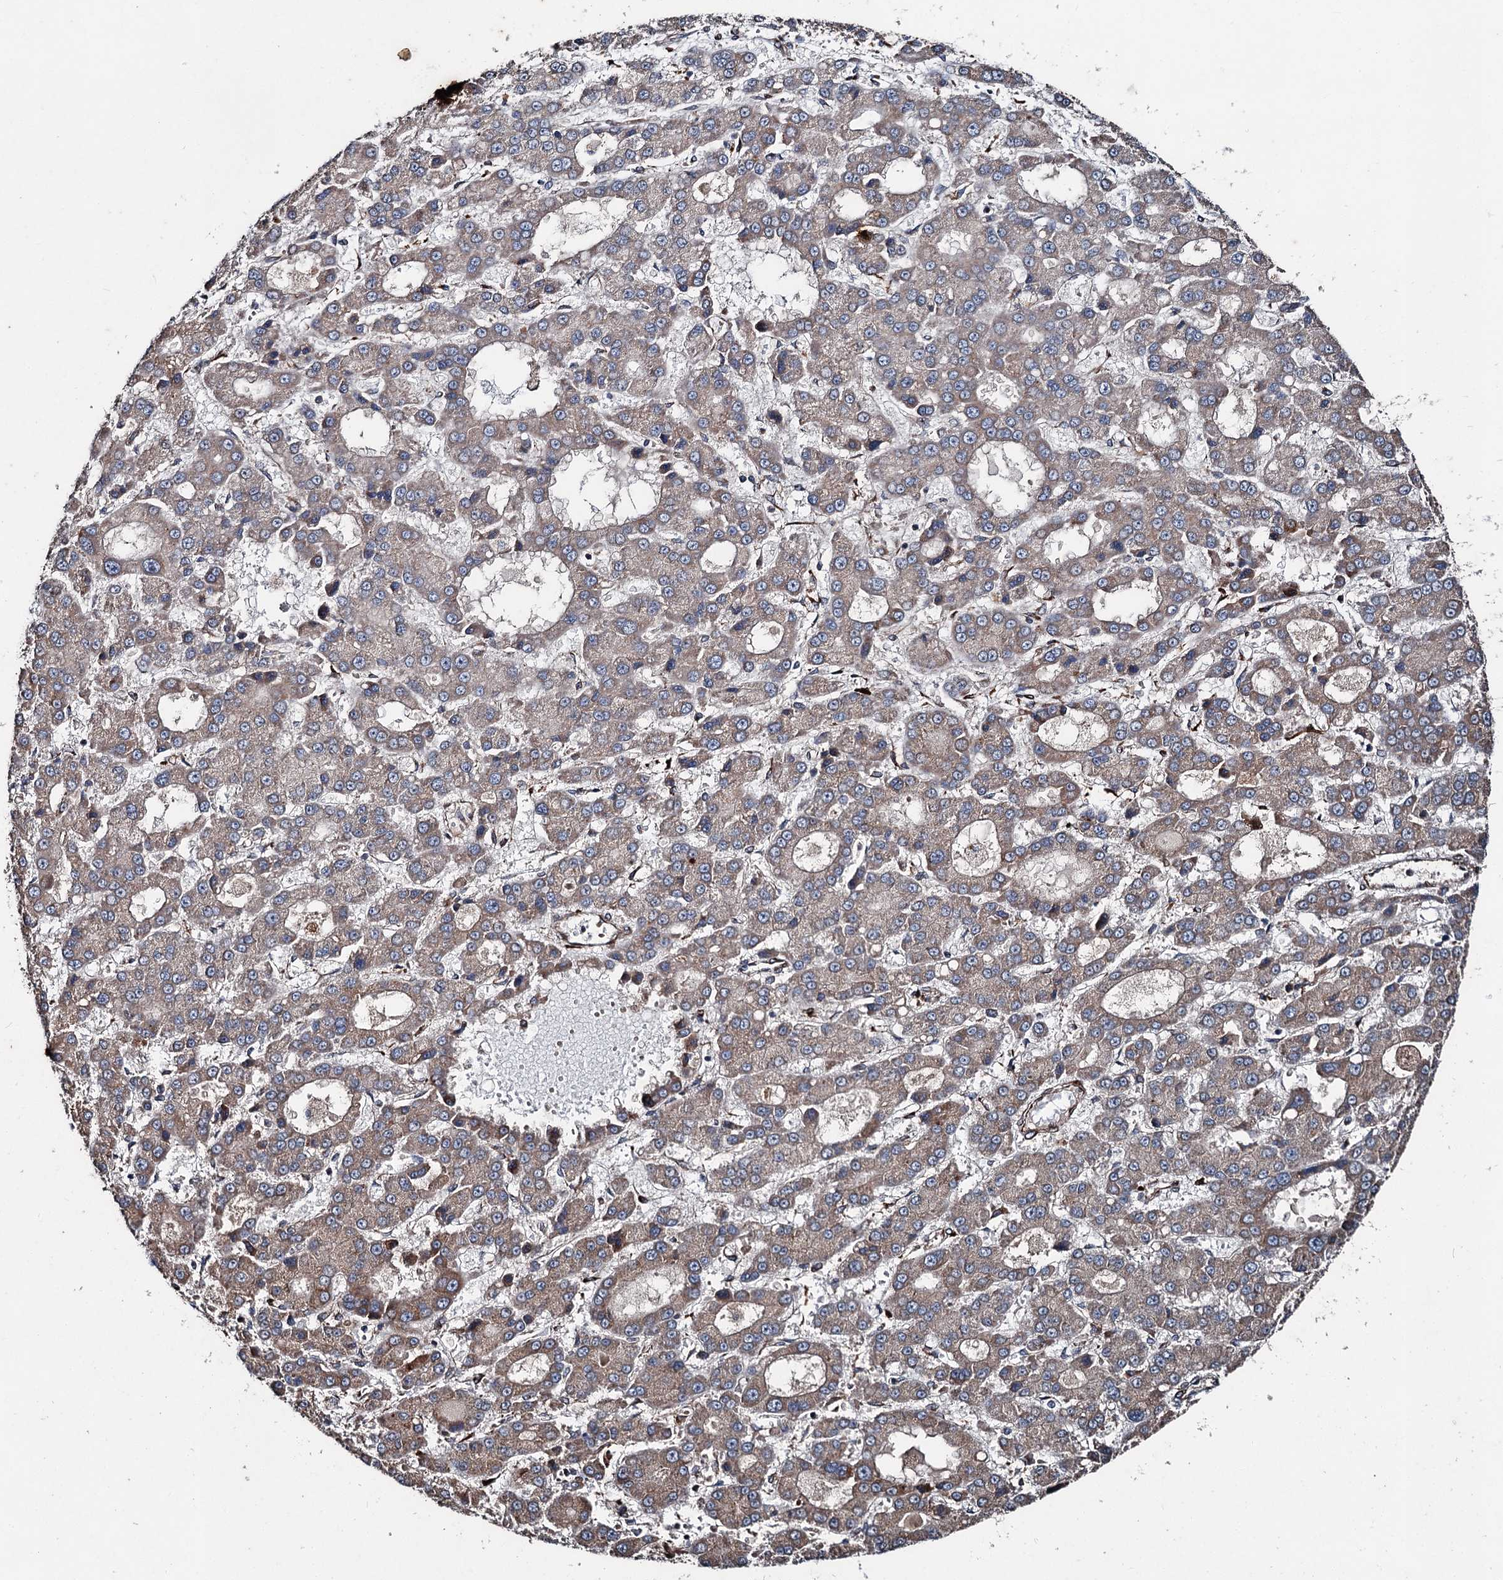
{"staining": {"intensity": "moderate", "quantity": ">75%", "location": "cytoplasmic/membranous"}, "tissue": "liver cancer", "cell_type": "Tumor cells", "image_type": "cancer", "snomed": [{"axis": "morphology", "description": "Carcinoma, Hepatocellular, NOS"}, {"axis": "topography", "description": "Liver"}], "caption": "Immunohistochemistry staining of liver hepatocellular carcinoma, which displays medium levels of moderate cytoplasmic/membranous staining in approximately >75% of tumor cells indicating moderate cytoplasmic/membranous protein staining. The staining was performed using DAB (3,3'-diaminobenzidine) (brown) for protein detection and nuclei were counterstained in hematoxylin (blue).", "gene": "DDIAS", "patient": {"sex": "male", "age": 70}}